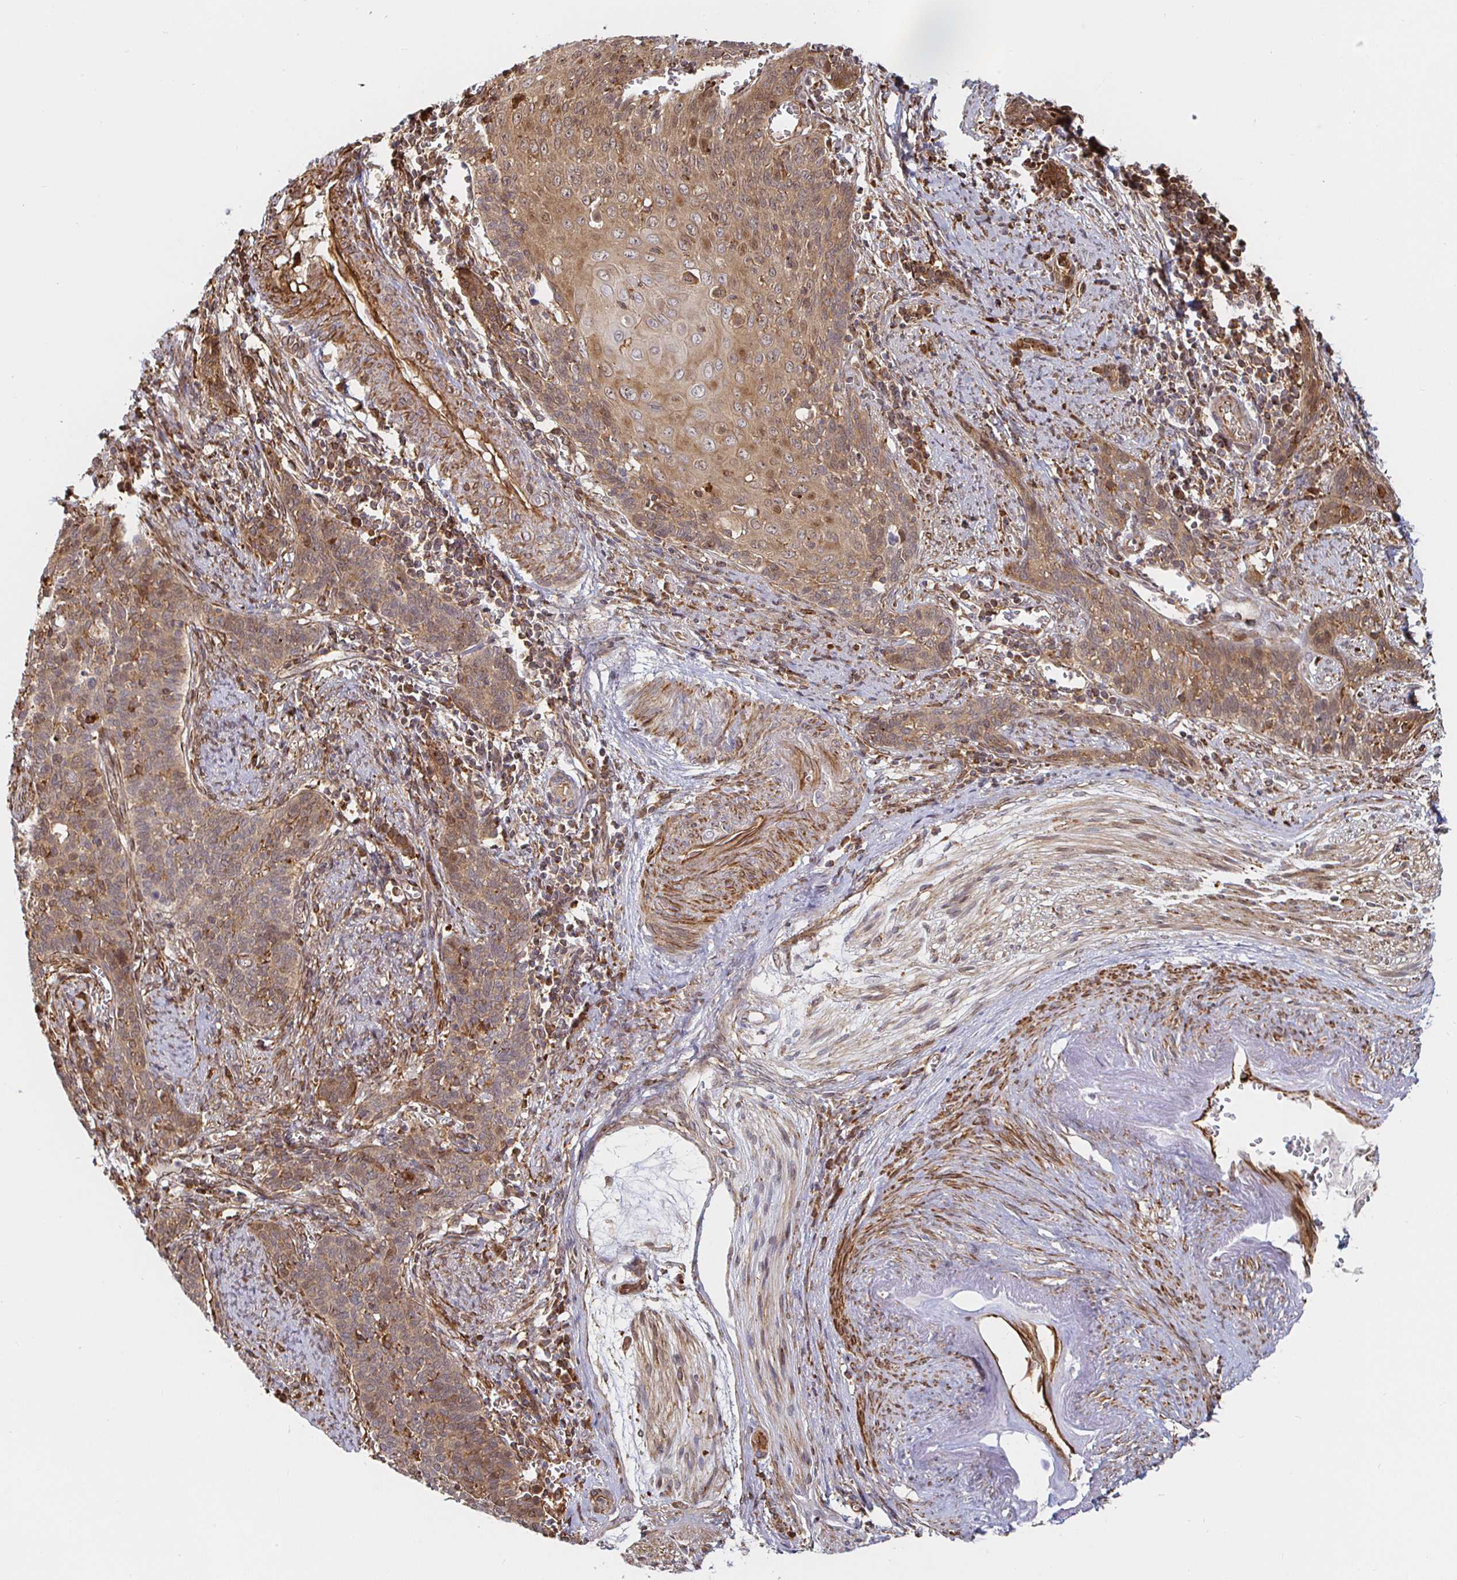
{"staining": {"intensity": "moderate", "quantity": ">75%", "location": "cytoplasmic/membranous,nuclear"}, "tissue": "cervical cancer", "cell_type": "Tumor cells", "image_type": "cancer", "snomed": [{"axis": "morphology", "description": "Squamous cell carcinoma, NOS"}, {"axis": "topography", "description": "Cervix"}], "caption": "Immunohistochemical staining of human cervical cancer (squamous cell carcinoma) reveals medium levels of moderate cytoplasmic/membranous and nuclear protein staining in about >75% of tumor cells.", "gene": "STRAP", "patient": {"sex": "female", "age": 39}}